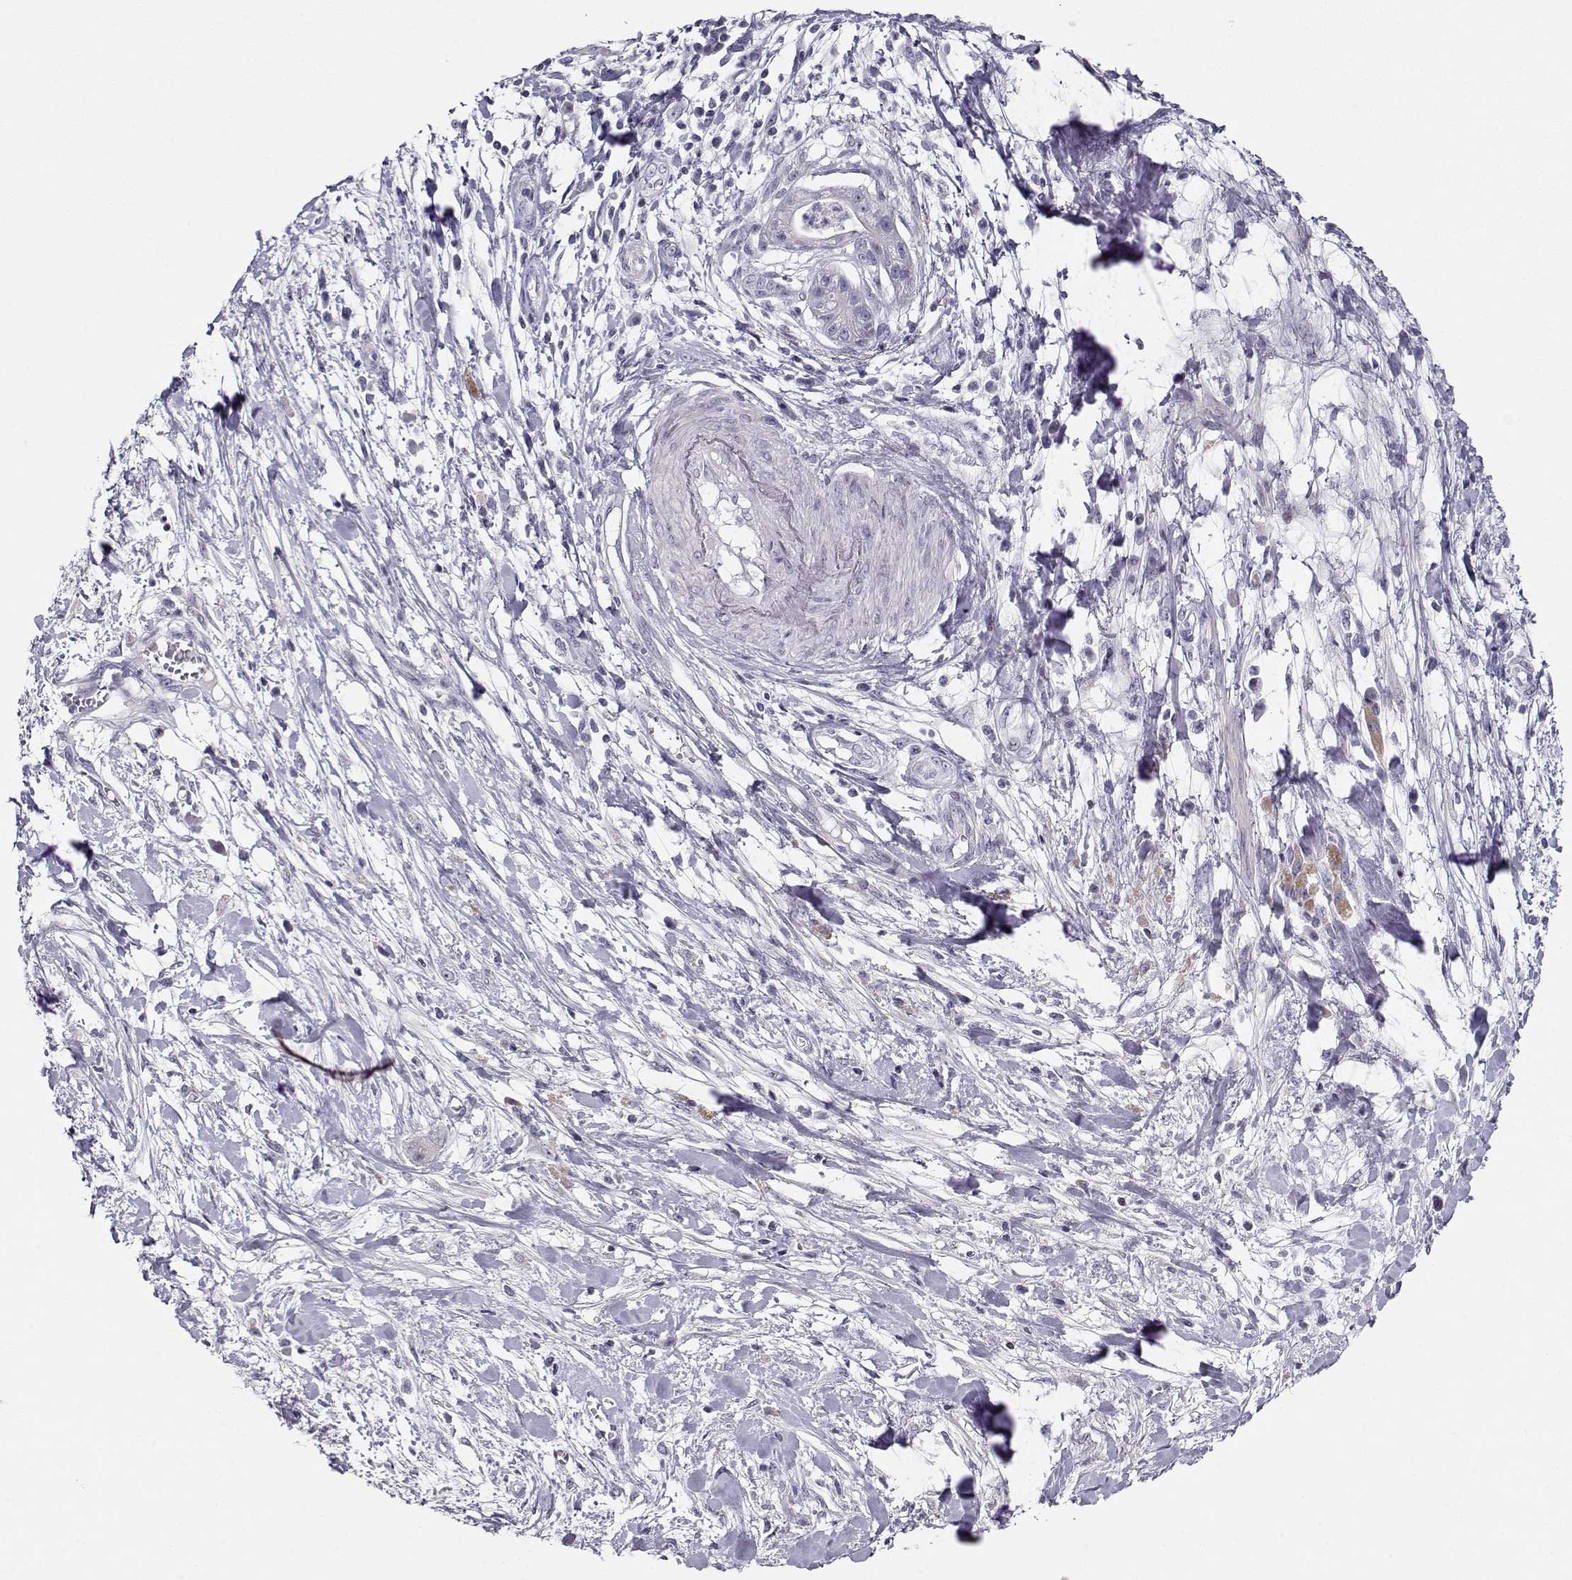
{"staining": {"intensity": "negative", "quantity": "none", "location": "none"}, "tissue": "pancreatic cancer", "cell_type": "Tumor cells", "image_type": "cancer", "snomed": [{"axis": "morphology", "description": "Normal tissue, NOS"}, {"axis": "morphology", "description": "Adenocarcinoma, NOS"}, {"axis": "topography", "description": "Lymph node"}, {"axis": "topography", "description": "Pancreas"}], "caption": "This is a photomicrograph of IHC staining of pancreatic cancer (adenocarcinoma), which shows no expression in tumor cells. (Brightfield microscopy of DAB (3,3'-diaminobenzidine) immunohistochemistry (IHC) at high magnification).", "gene": "CRX", "patient": {"sex": "female", "age": 58}}